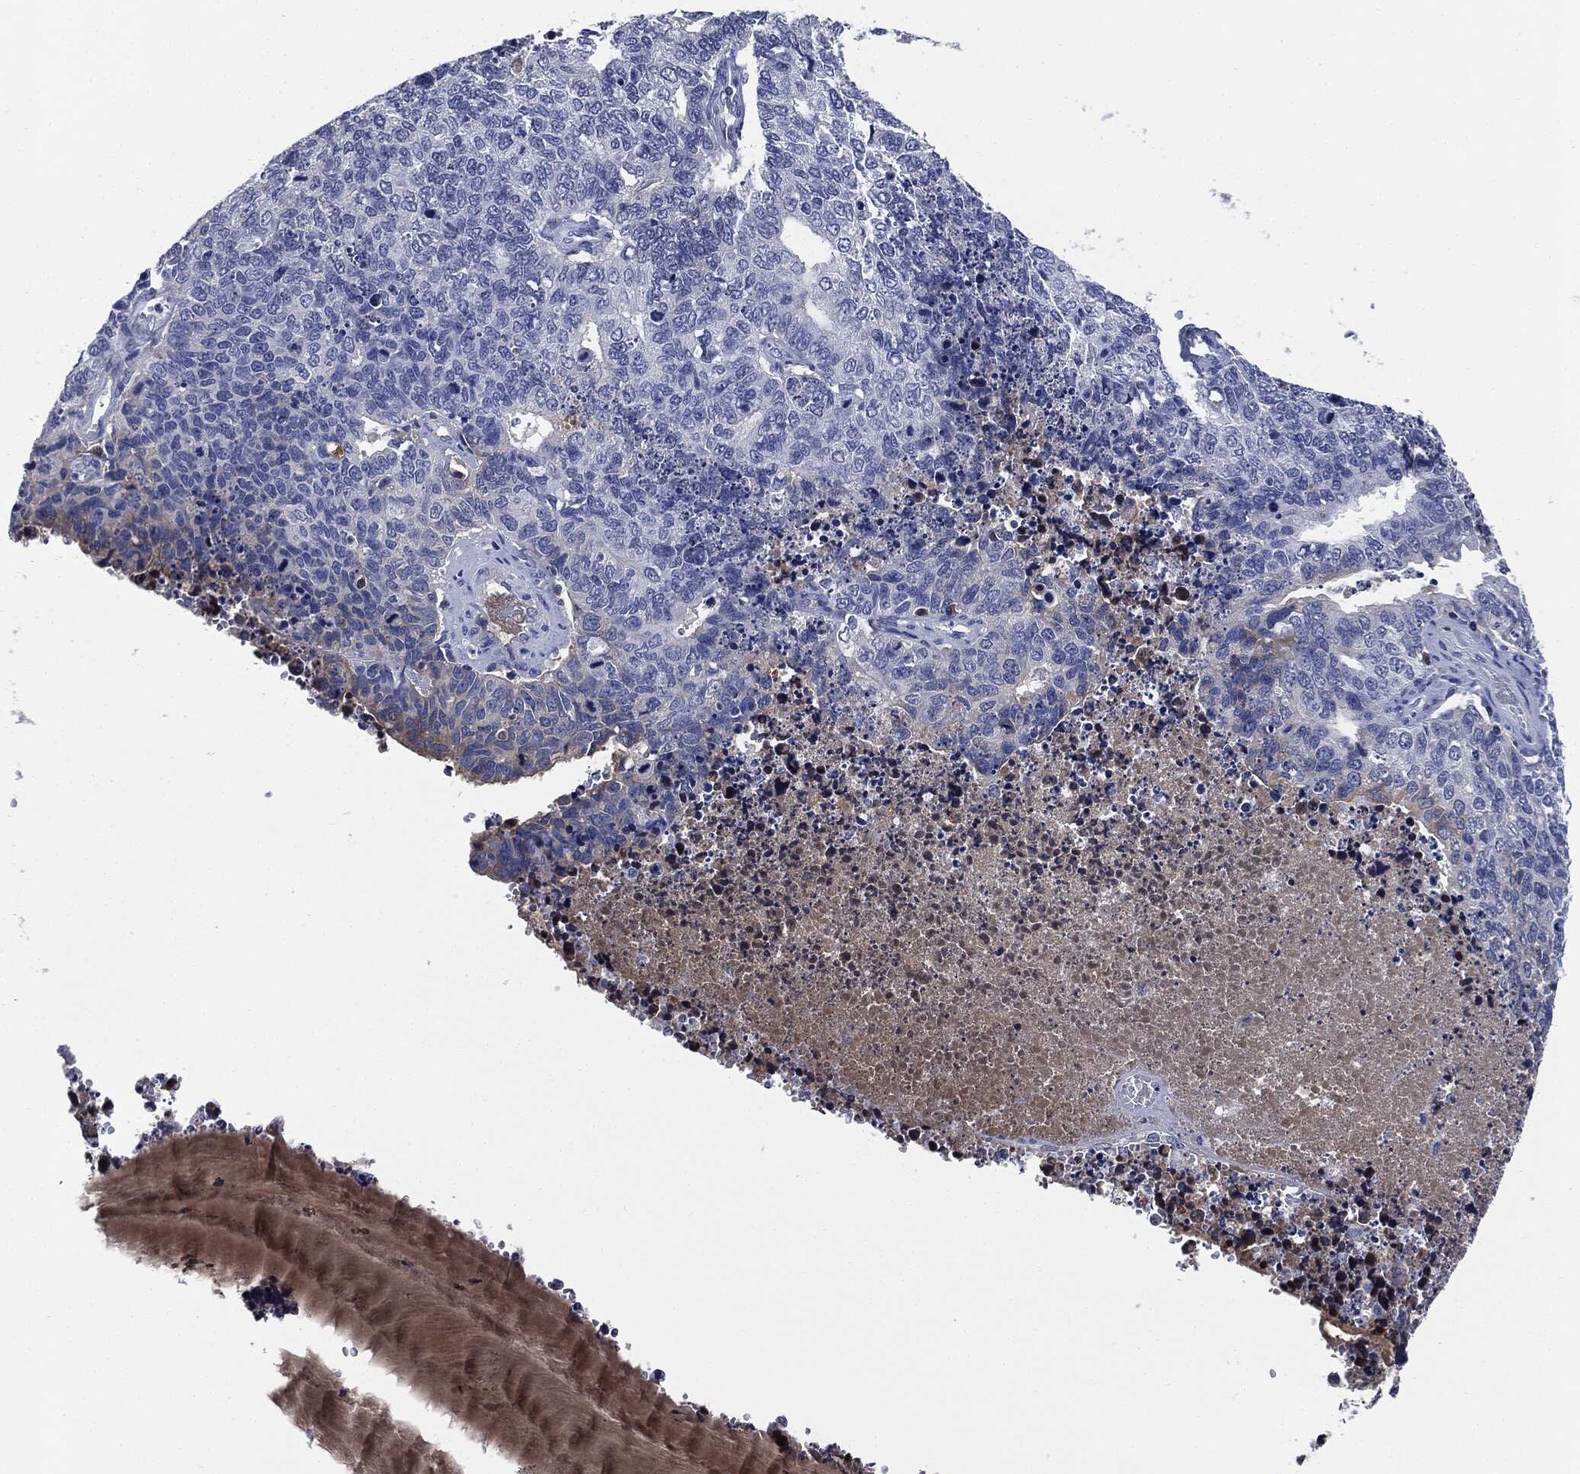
{"staining": {"intensity": "negative", "quantity": "none", "location": "none"}, "tissue": "cervical cancer", "cell_type": "Tumor cells", "image_type": "cancer", "snomed": [{"axis": "morphology", "description": "Squamous cell carcinoma, NOS"}, {"axis": "topography", "description": "Cervix"}], "caption": "The IHC micrograph has no significant expression in tumor cells of squamous cell carcinoma (cervical) tissue.", "gene": "SIGLEC7", "patient": {"sex": "female", "age": 63}}